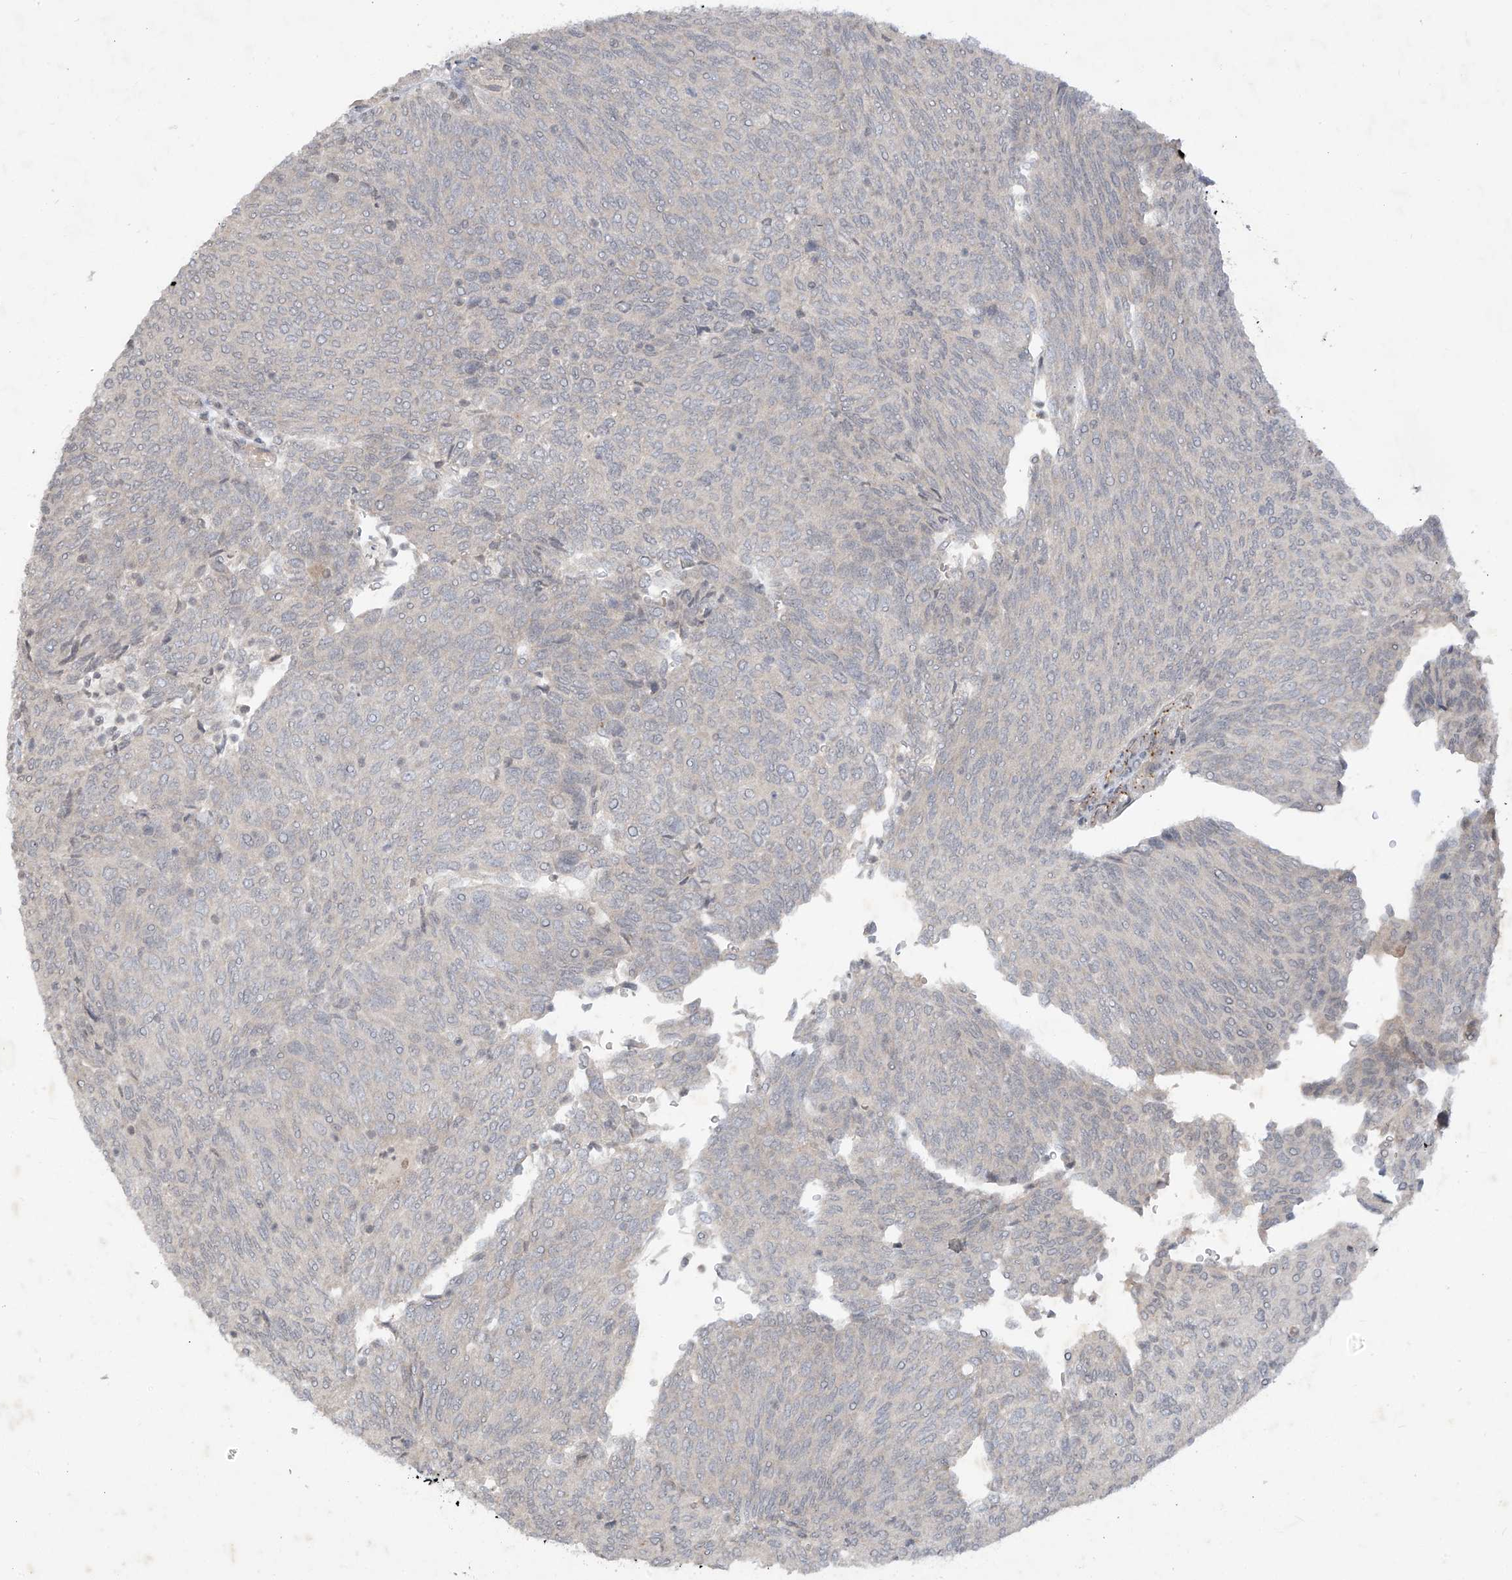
{"staining": {"intensity": "negative", "quantity": "none", "location": "none"}, "tissue": "urothelial cancer", "cell_type": "Tumor cells", "image_type": "cancer", "snomed": [{"axis": "morphology", "description": "Urothelial carcinoma, Low grade"}, {"axis": "topography", "description": "Urinary bladder"}], "caption": "Protein analysis of urothelial carcinoma (low-grade) displays no significant staining in tumor cells.", "gene": "DGKQ", "patient": {"sex": "female", "age": 79}}